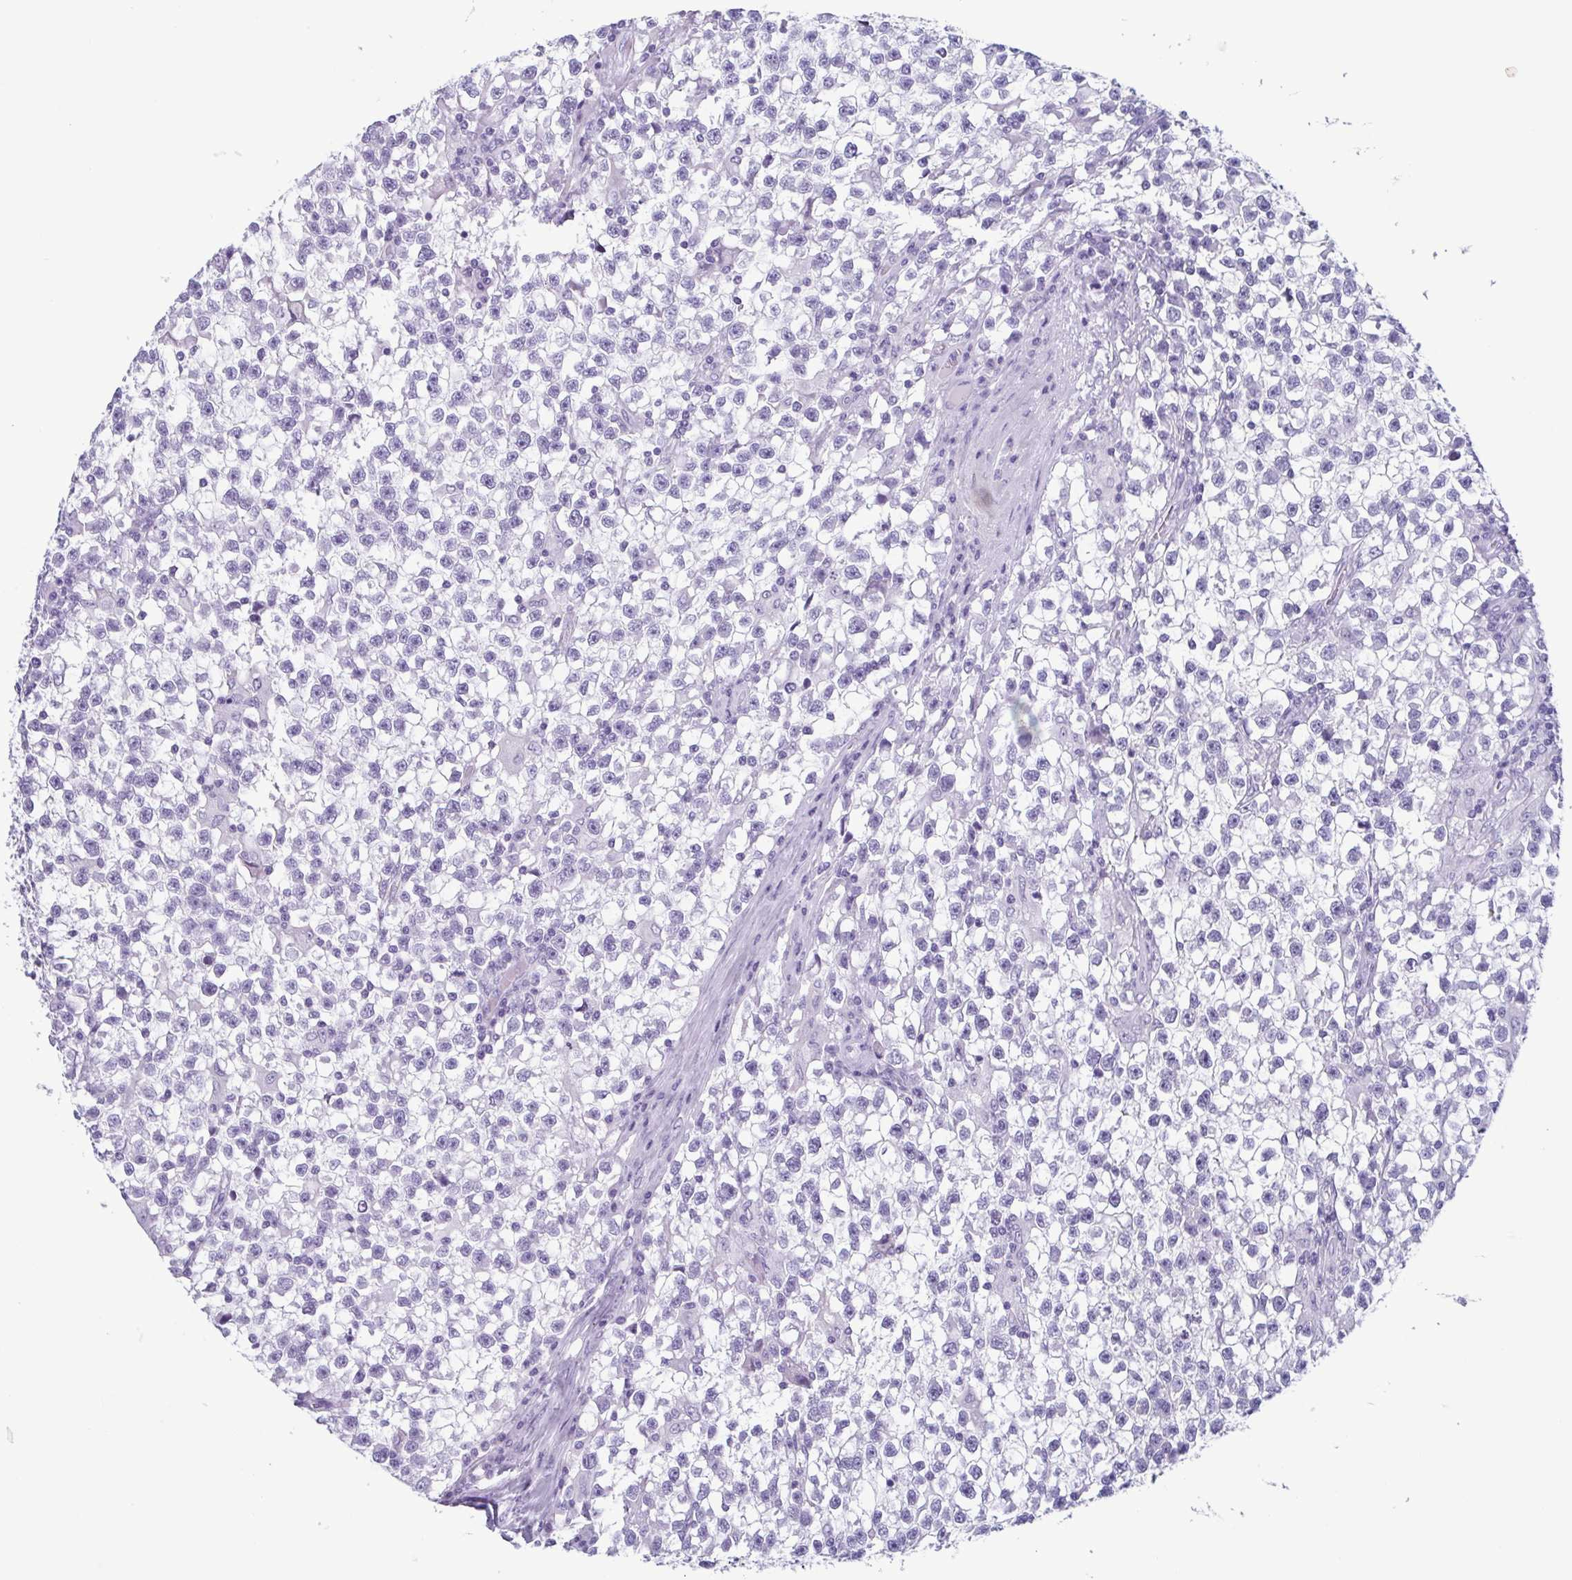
{"staining": {"intensity": "negative", "quantity": "none", "location": "none"}, "tissue": "testis cancer", "cell_type": "Tumor cells", "image_type": "cancer", "snomed": [{"axis": "morphology", "description": "Seminoma, NOS"}, {"axis": "topography", "description": "Testis"}], "caption": "A histopathology image of testis seminoma stained for a protein shows no brown staining in tumor cells. The staining was performed using DAB (3,3'-diaminobenzidine) to visualize the protein expression in brown, while the nuclei were stained in blue with hematoxylin (Magnification: 20x).", "gene": "KRT10", "patient": {"sex": "male", "age": 31}}